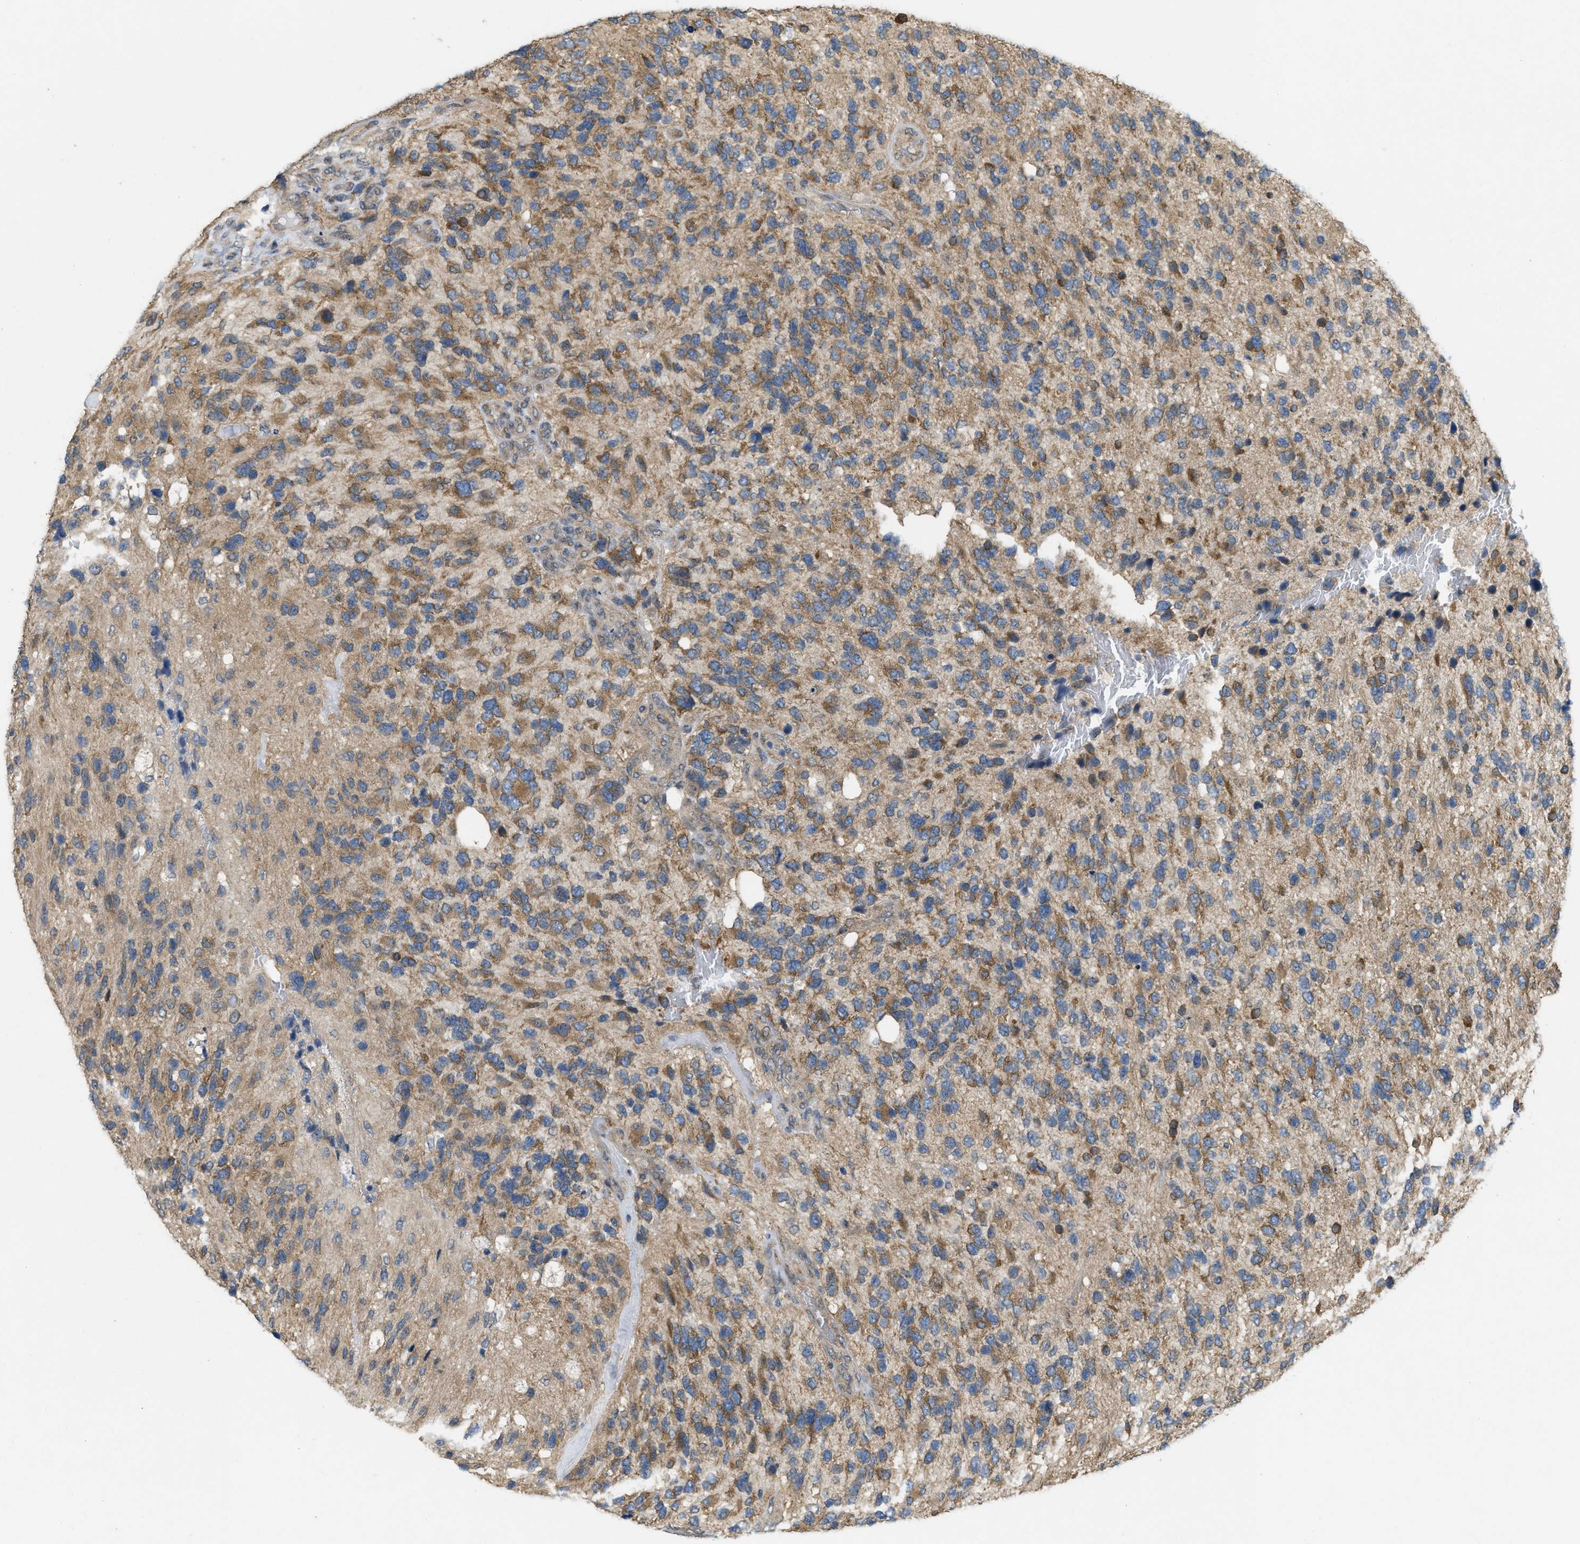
{"staining": {"intensity": "moderate", "quantity": ">75%", "location": "cytoplasmic/membranous"}, "tissue": "glioma", "cell_type": "Tumor cells", "image_type": "cancer", "snomed": [{"axis": "morphology", "description": "Glioma, malignant, High grade"}, {"axis": "topography", "description": "Brain"}], "caption": "Malignant glioma (high-grade) tissue reveals moderate cytoplasmic/membranous expression in about >75% of tumor cells", "gene": "IFNLR1", "patient": {"sex": "female", "age": 58}}